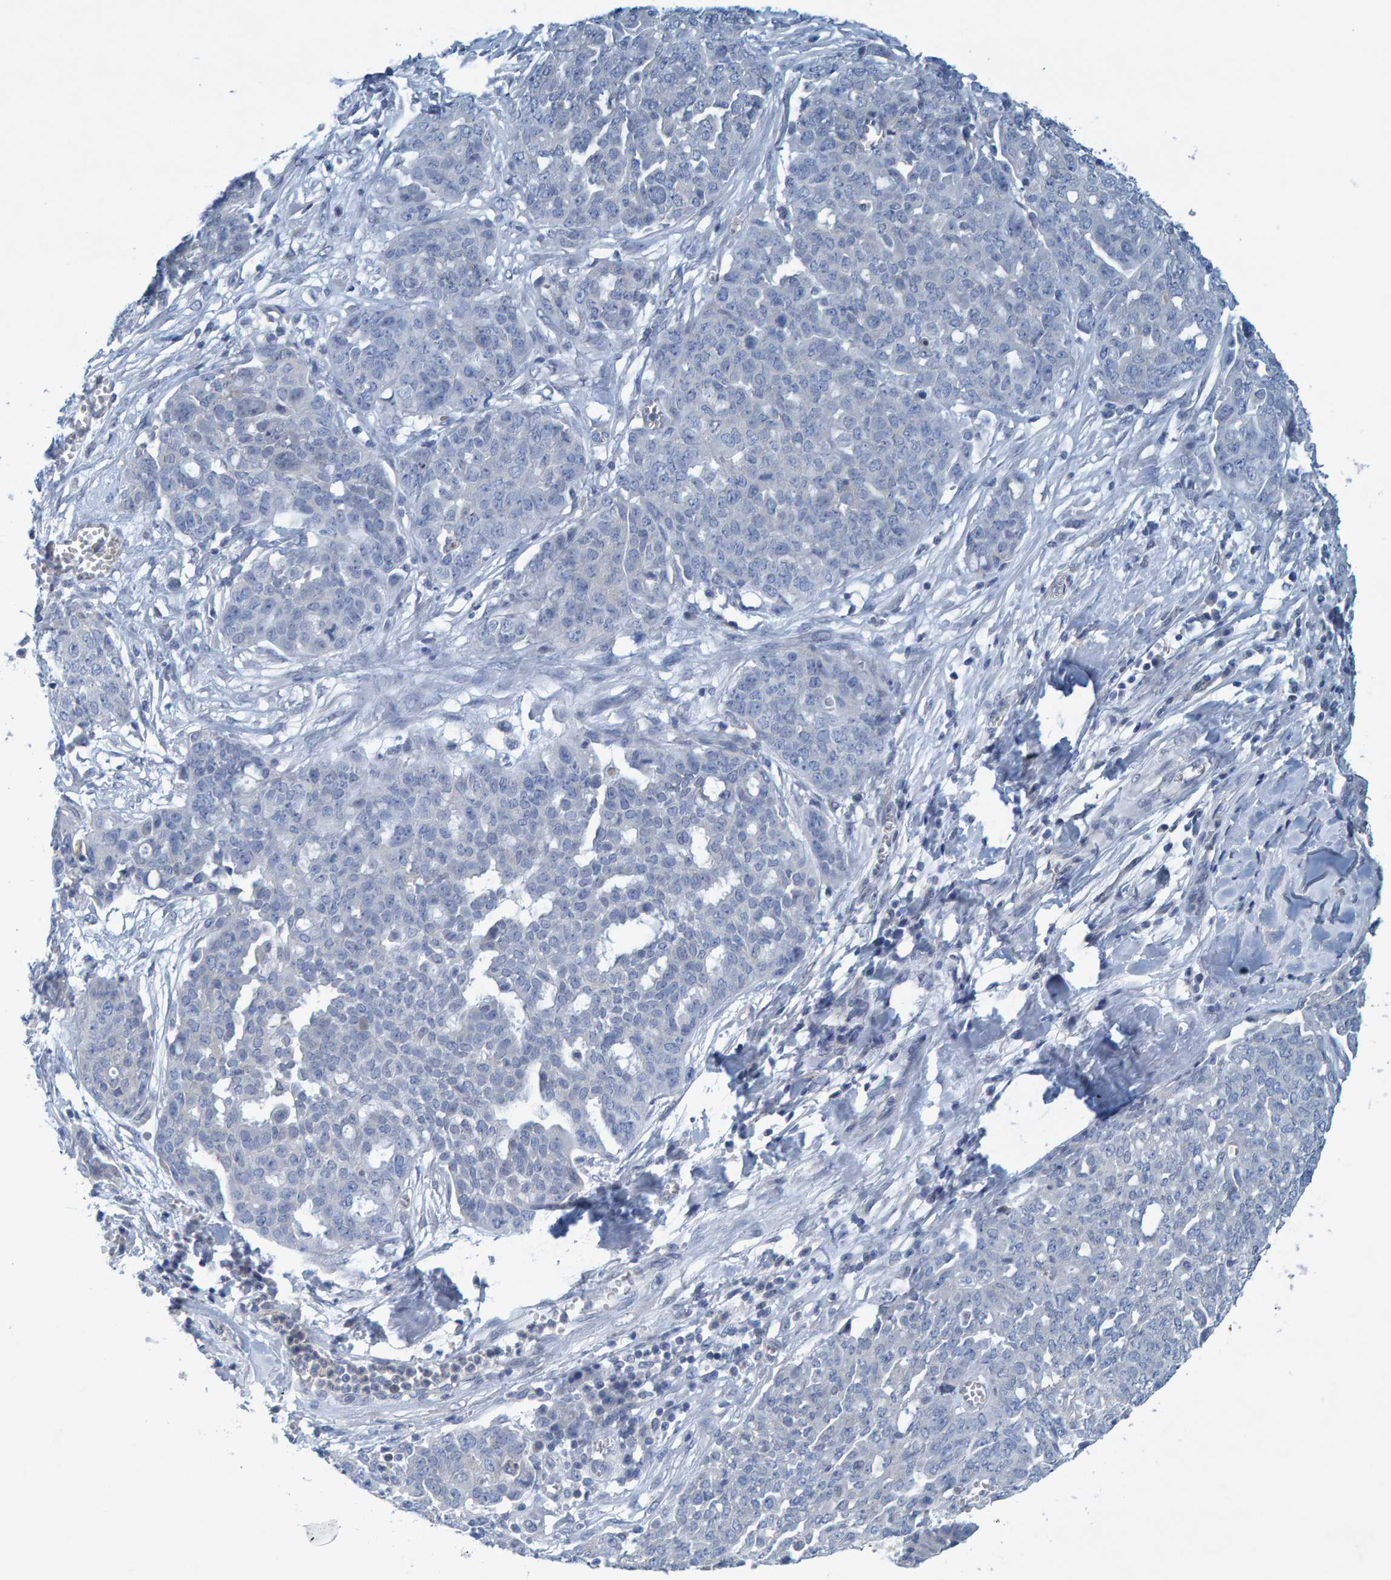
{"staining": {"intensity": "negative", "quantity": "none", "location": "none"}, "tissue": "ovarian cancer", "cell_type": "Tumor cells", "image_type": "cancer", "snomed": [{"axis": "morphology", "description": "Cystadenocarcinoma, serous, NOS"}, {"axis": "topography", "description": "Soft tissue"}, {"axis": "topography", "description": "Ovary"}], "caption": "DAB immunohistochemical staining of human ovarian cancer (serous cystadenocarcinoma) demonstrates no significant staining in tumor cells.", "gene": "ALAD", "patient": {"sex": "female", "age": 57}}